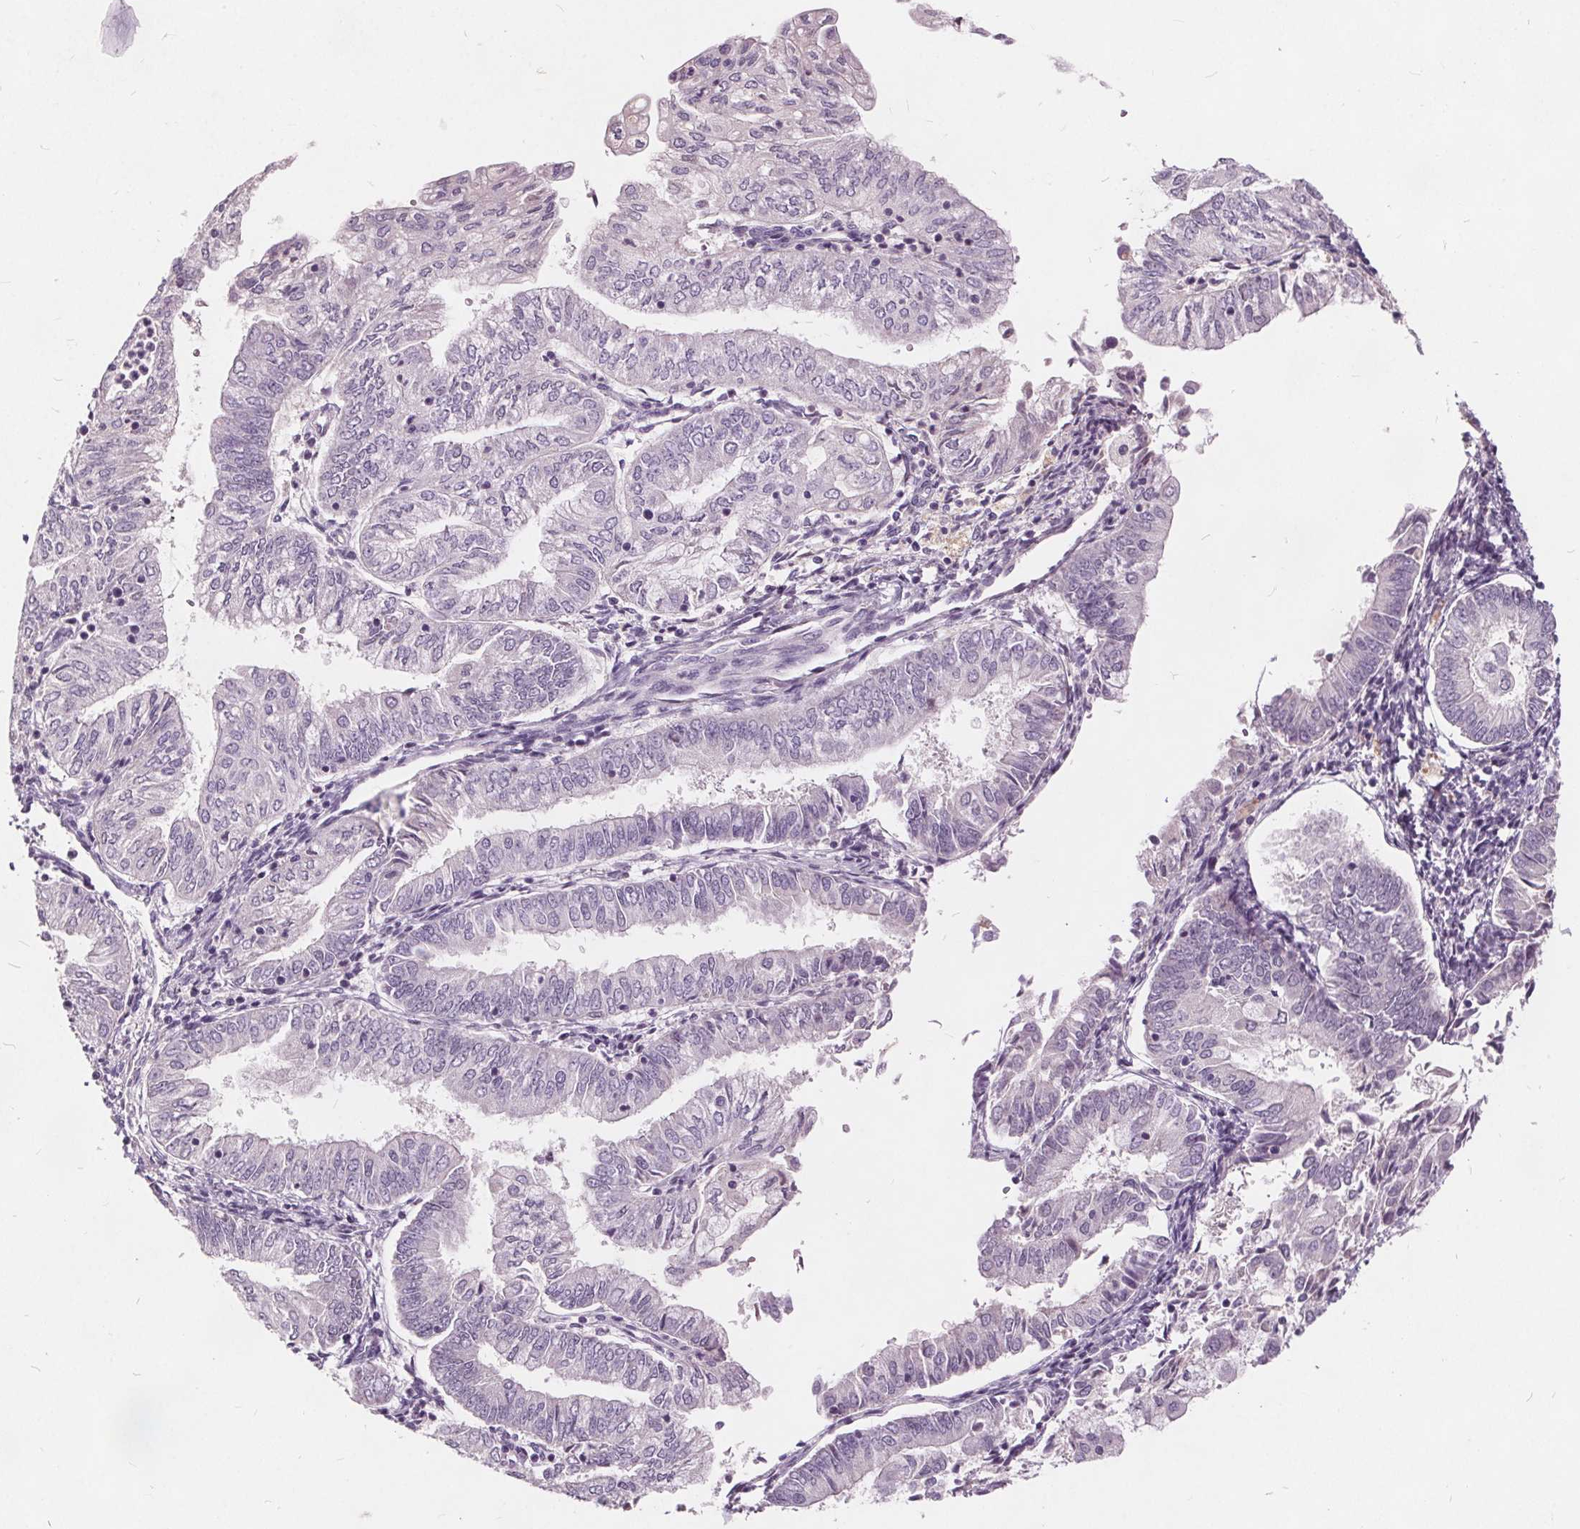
{"staining": {"intensity": "negative", "quantity": "none", "location": "none"}, "tissue": "endometrial cancer", "cell_type": "Tumor cells", "image_type": "cancer", "snomed": [{"axis": "morphology", "description": "Adenocarcinoma, NOS"}, {"axis": "topography", "description": "Endometrium"}], "caption": "This is an IHC histopathology image of endometrial cancer. There is no expression in tumor cells.", "gene": "PLA2G2E", "patient": {"sex": "female", "age": 55}}